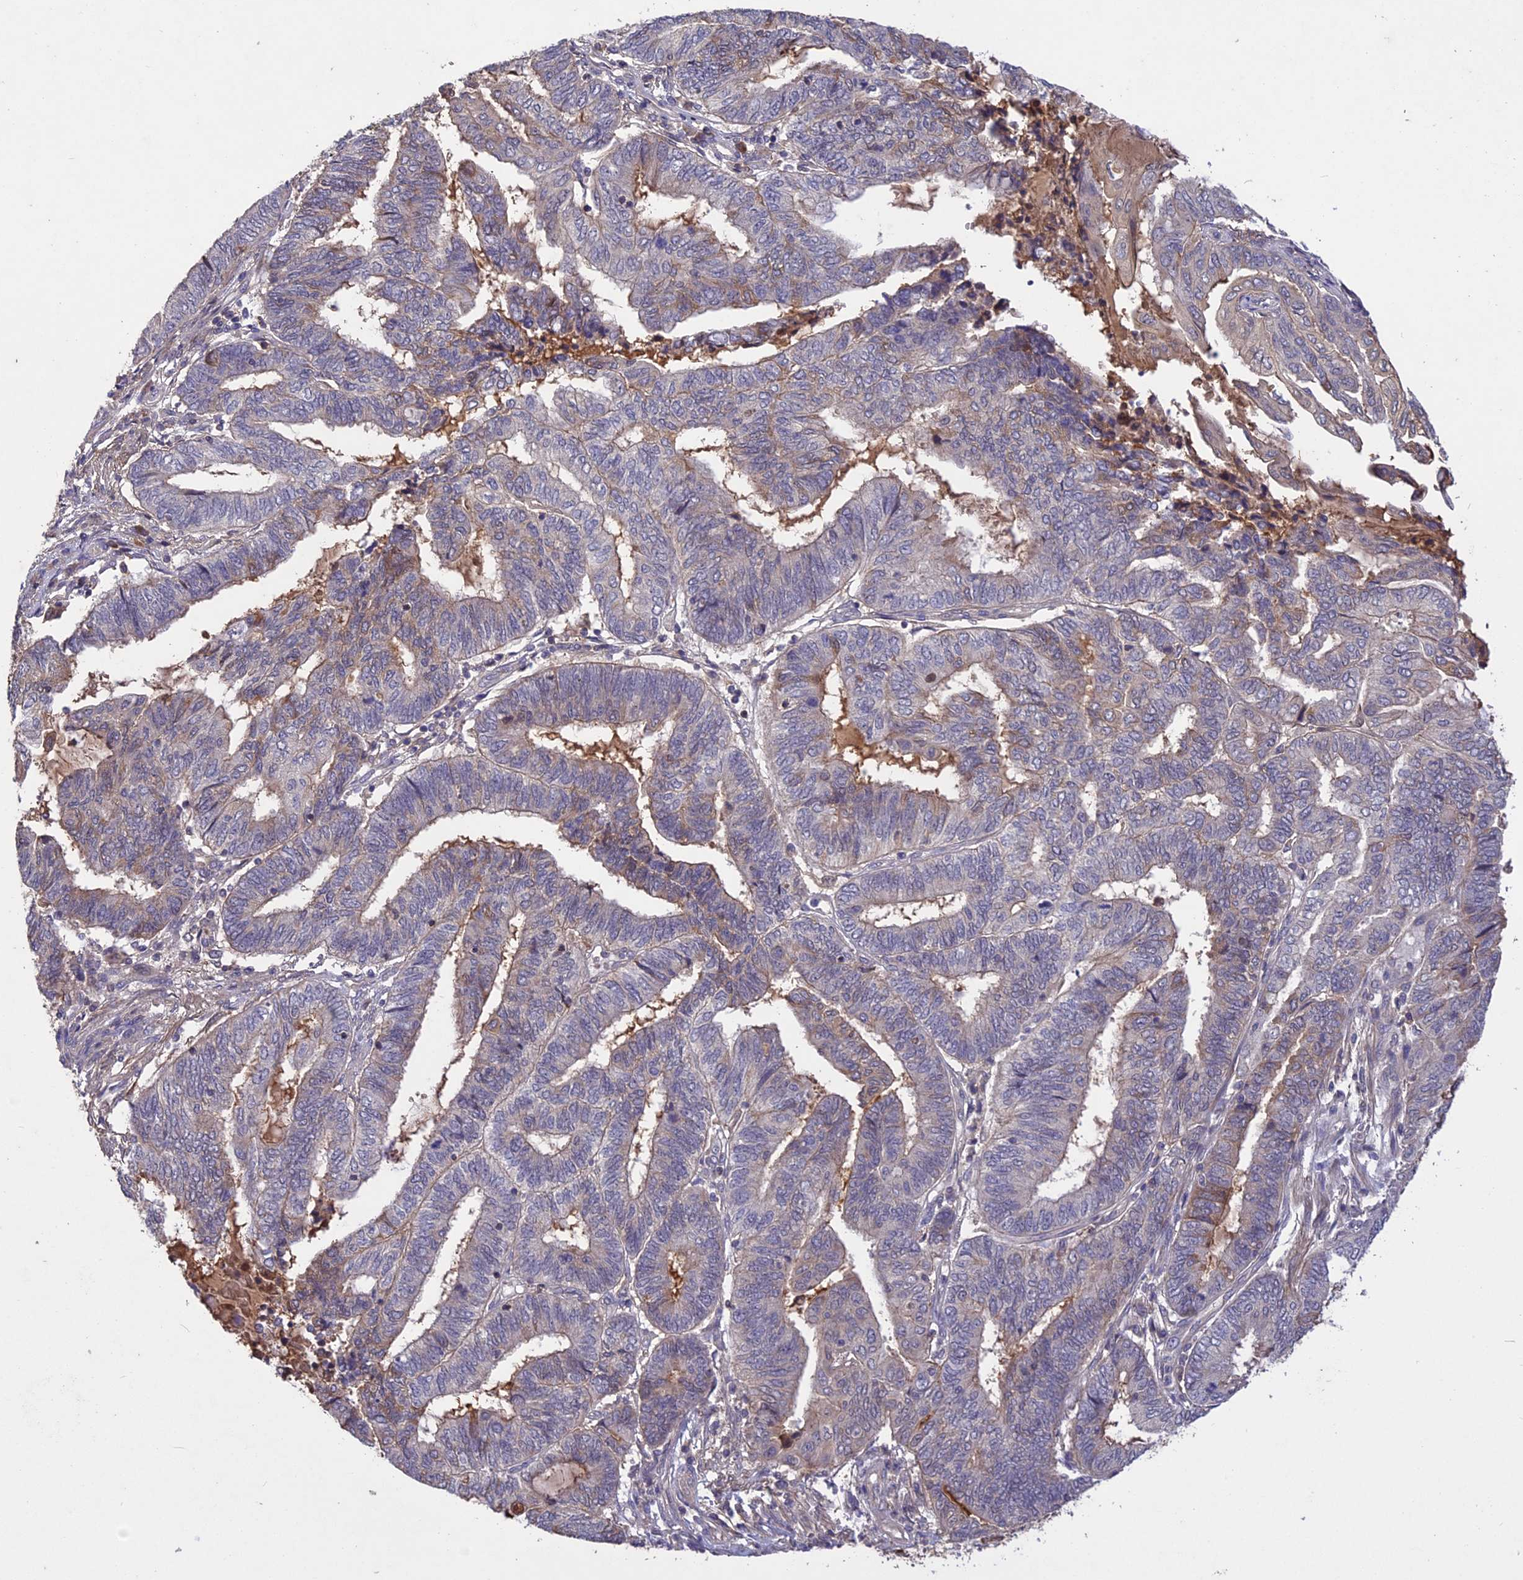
{"staining": {"intensity": "weak", "quantity": "25%-75%", "location": "cytoplasmic/membranous"}, "tissue": "endometrial cancer", "cell_type": "Tumor cells", "image_type": "cancer", "snomed": [{"axis": "morphology", "description": "Adenocarcinoma, NOS"}, {"axis": "topography", "description": "Uterus"}, {"axis": "topography", "description": "Endometrium"}], "caption": "A high-resolution photomicrograph shows immunohistochemistry staining of endometrial adenocarcinoma, which displays weak cytoplasmic/membranous positivity in approximately 25%-75% of tumor cells.", "gene": "ADO", "patient": {"sex": "female", "age": 70}}